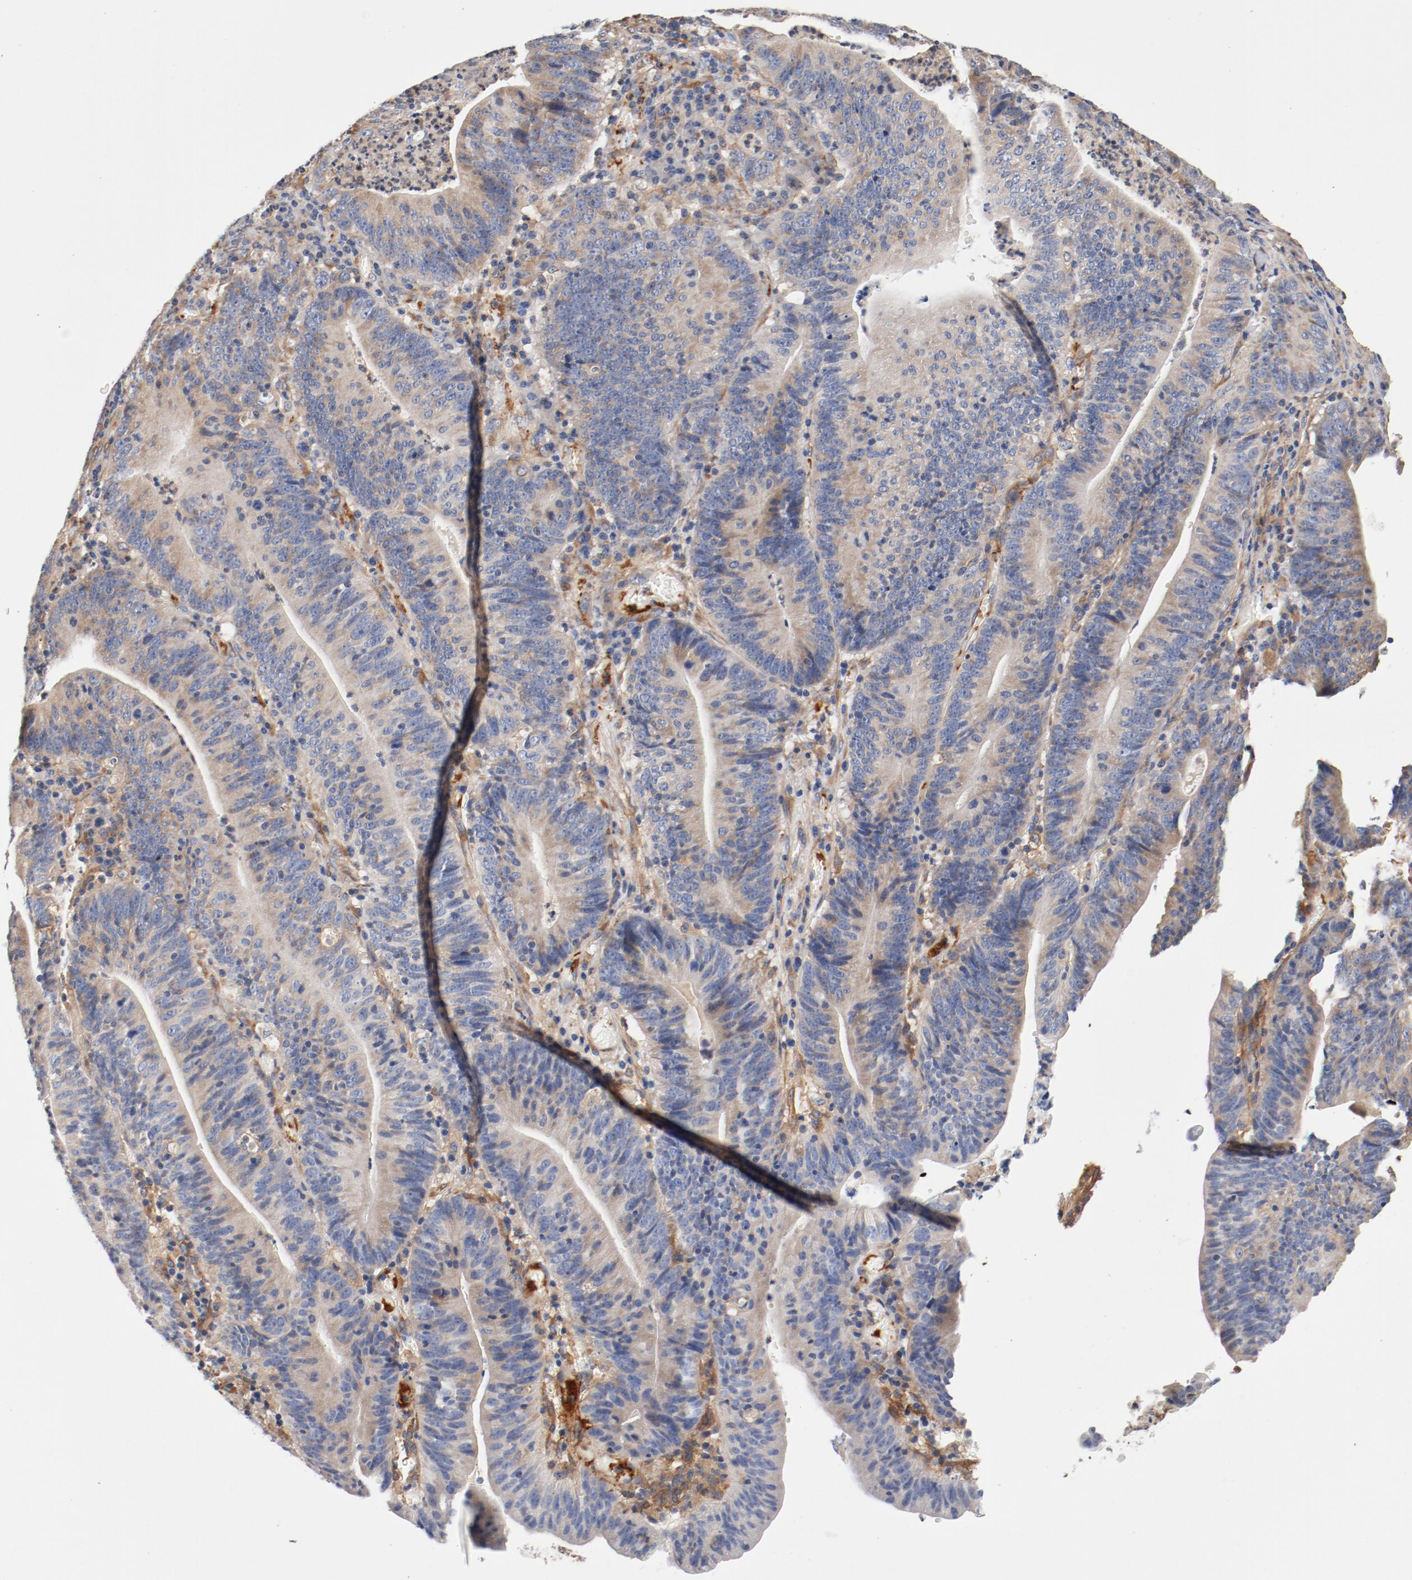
{"staining": {"intensity": "moderate", "quantity": "25%-75%", "location": "cytoplasmic/membranous"}, "tissue": "stomach cancer", "cell_type": "Tumor cells", "image_type": "cancer", "snomed": [{"axis": "morphology", "description": "Adenocarcinoma, NOS"}, {"axis": "topography", "description": "Stomach, lower"}], "caption": "Immunohistochemistry of stomach cancer exhibits medium levels of moderate cytoplasmic/membranous positivity in approximately 25%-75% of tumor cells.", "gene": "ILK", "patient": {"sex": "female", "age": 86}}